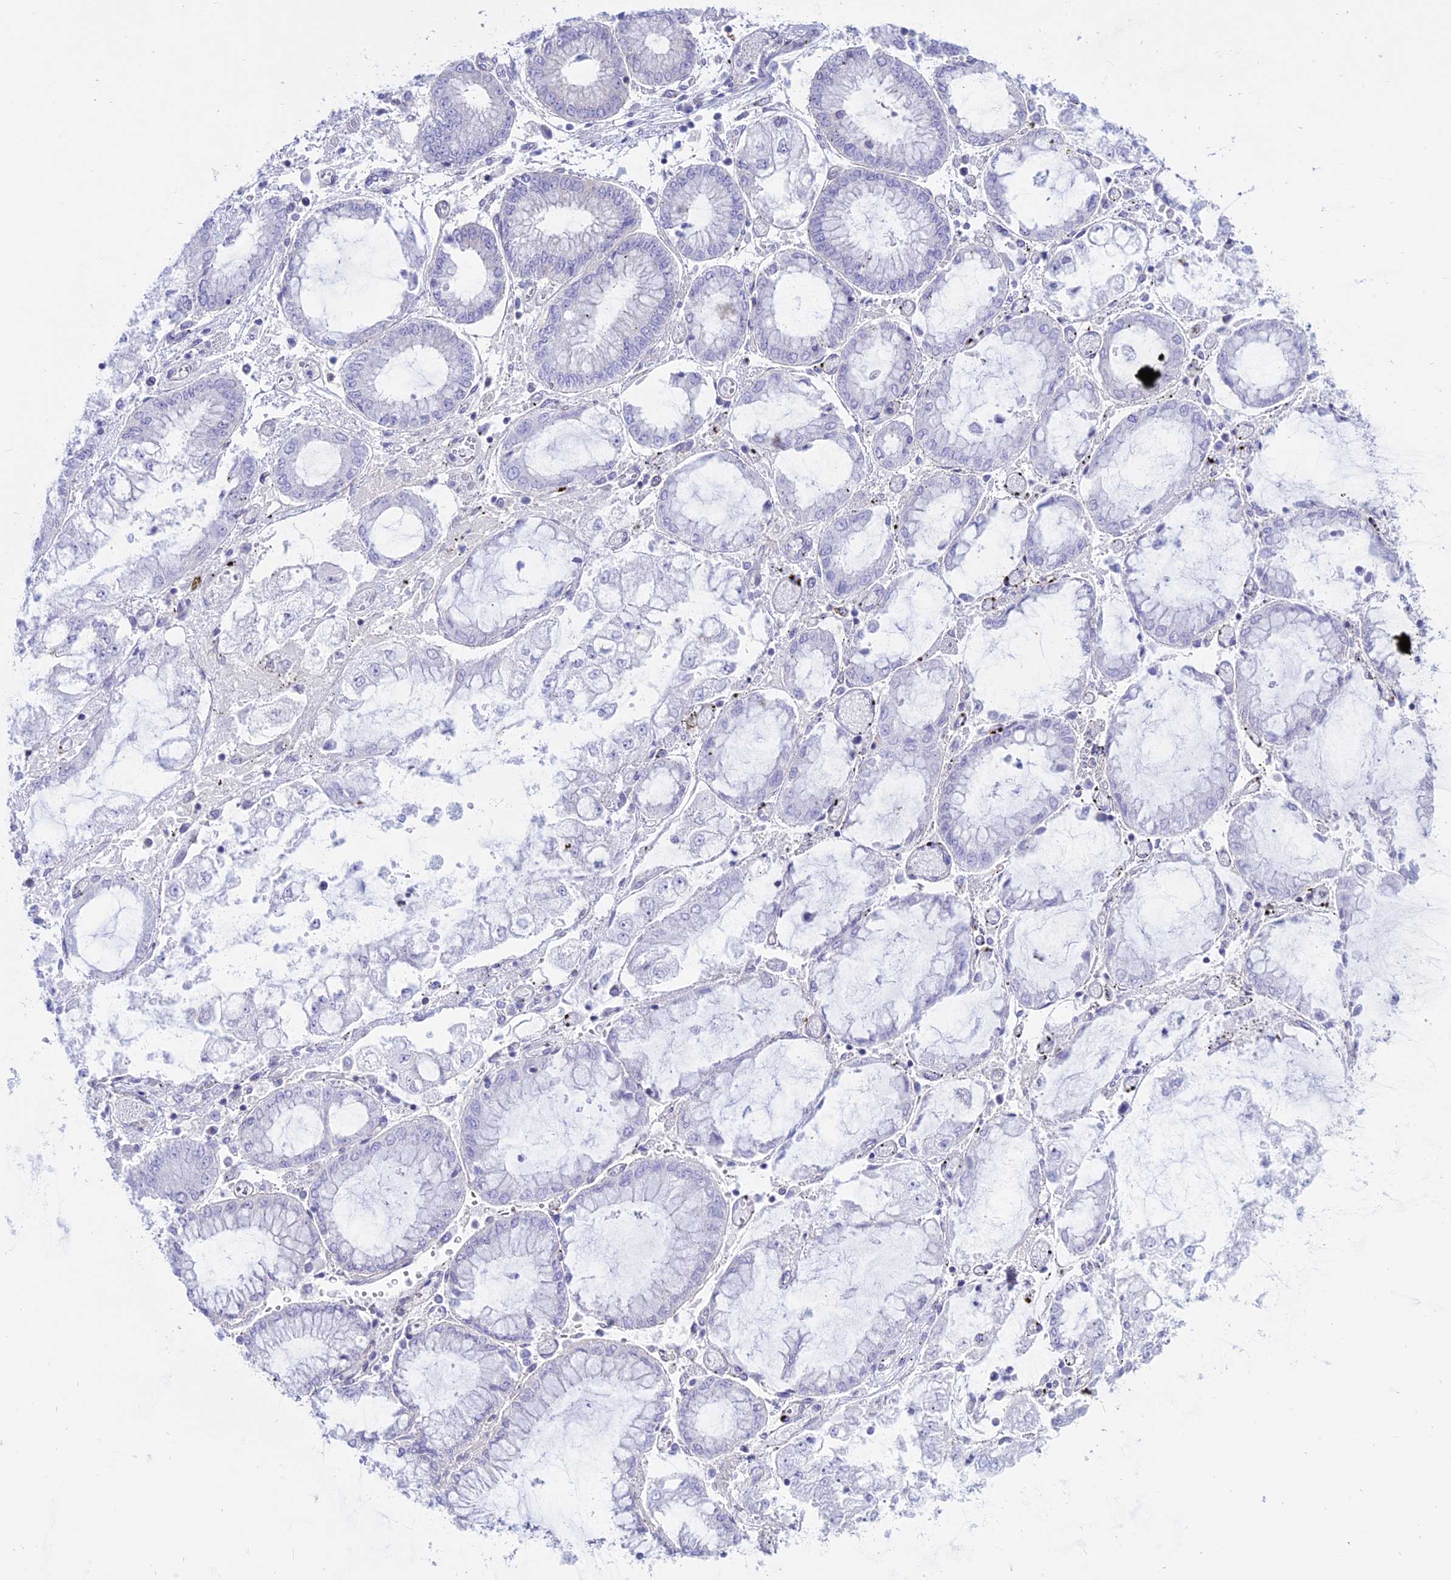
{"staining": {"intensity": "negative", "quantity": "none", "location": "none"}, "tissue": "stomach cancer", "cell_type": "Tumor cells", "image_type": "cancer", "snomed": [{"axis": "morphology", "description": "Adenocarcinoma, NOS"}, {"axis": "topography", "description": "Stomach"}], "caption": "Immunohistochemical staining of stomach cancer shows no significant positivity in tumor cells. (Stains: DAB (3,3'-diaminobenzidine) IHC with hematoxylin counter stain, Microscopy: brightfield microscopy at high magnification).", "gene": "AHCYL1", "patient": {"sex": "male", "age": 76}}